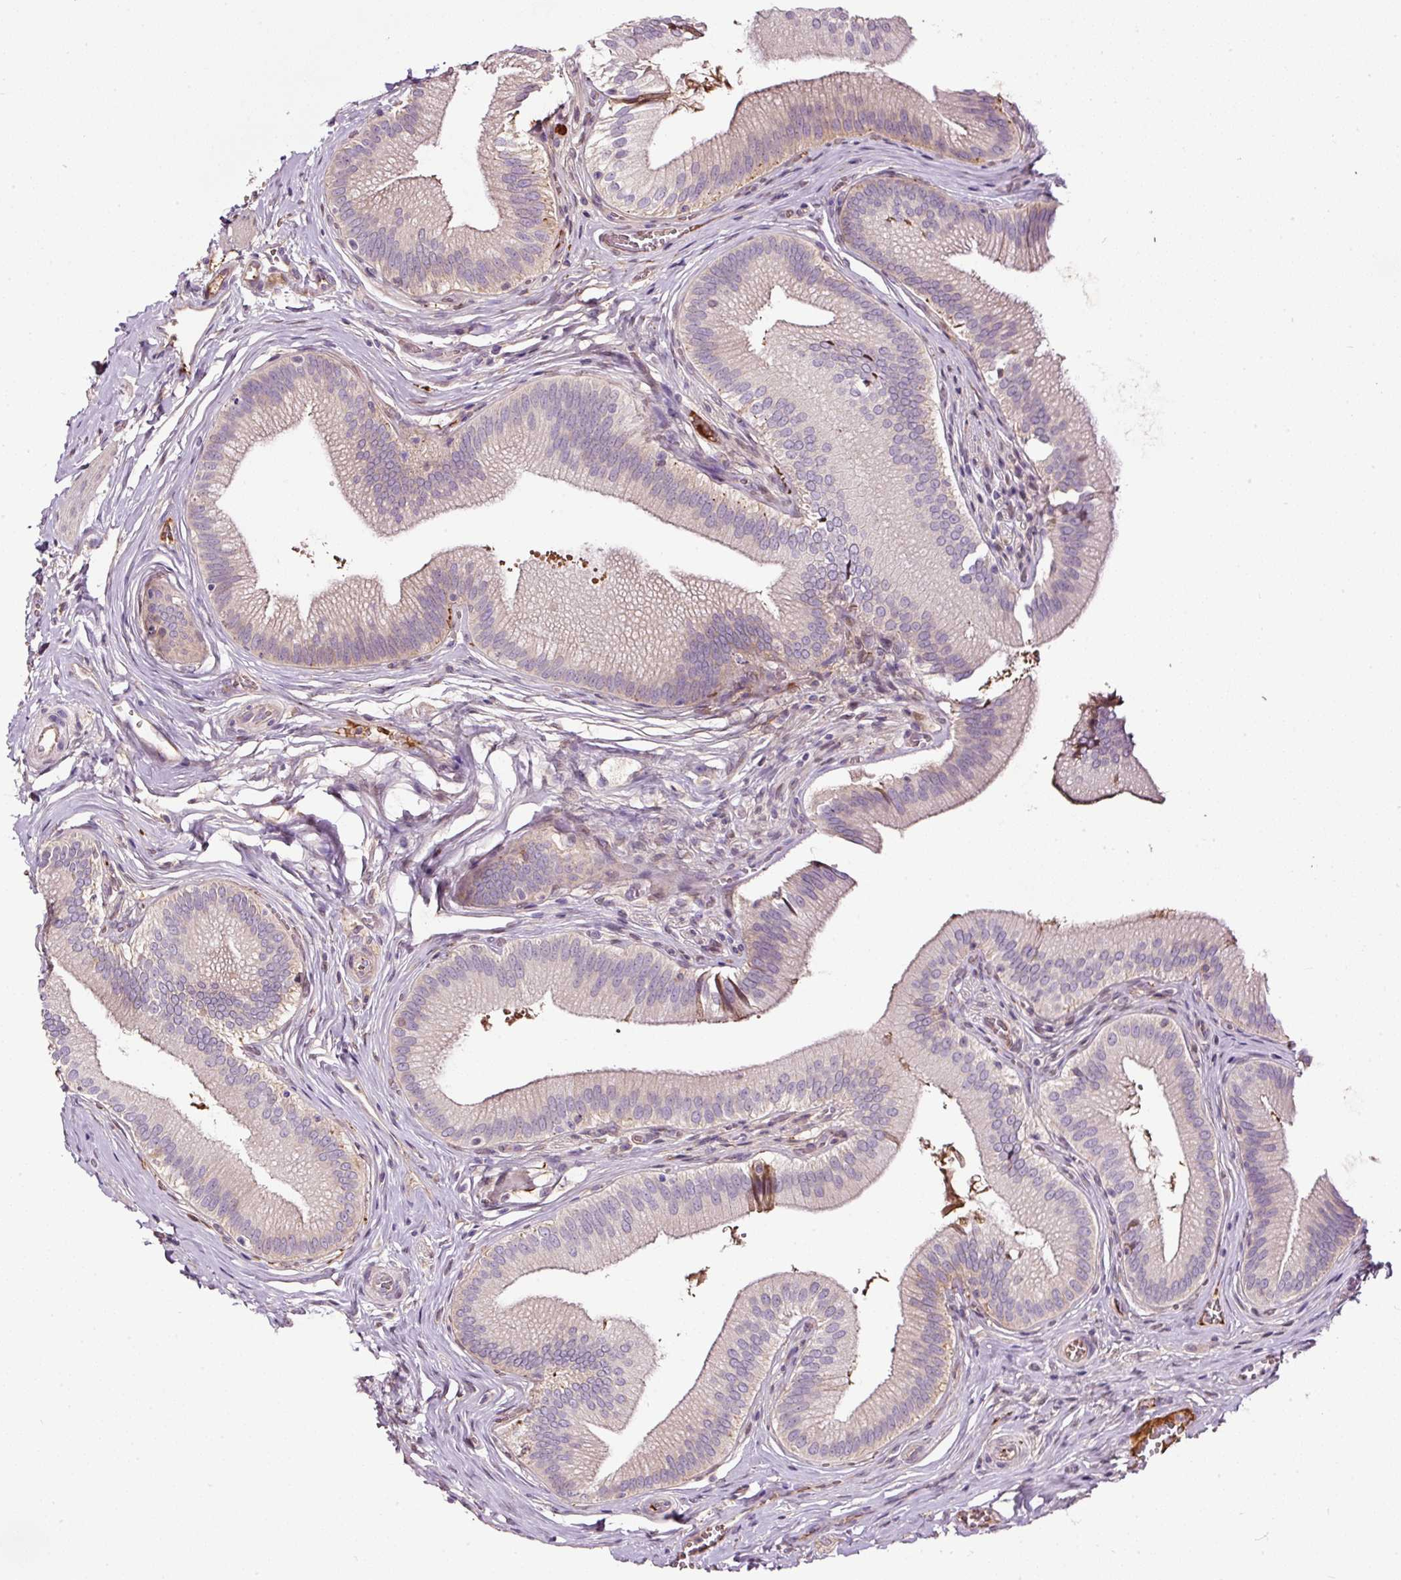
{"staining": {"intensity": "weak", "quantity": "25%-75%", "location": "cytoplasmic/membranous"}, "tissue": "gallbladder", "cell_type": "Glandular cells", "image_type": "normal", "snomed": [{"axis": "morphology", "description": "Normal tissue, NOS"}, {"axis": "topography", "description": "Gallbladder"}], "caption": "Gallbladder was stained to show a protein in brown. There is low levels of weak cytoplasmic/membranous staining in about 25%-75% of glandular cells.", "gene": "LRRC24", "patient": {"sex": "male", "age": 17}}